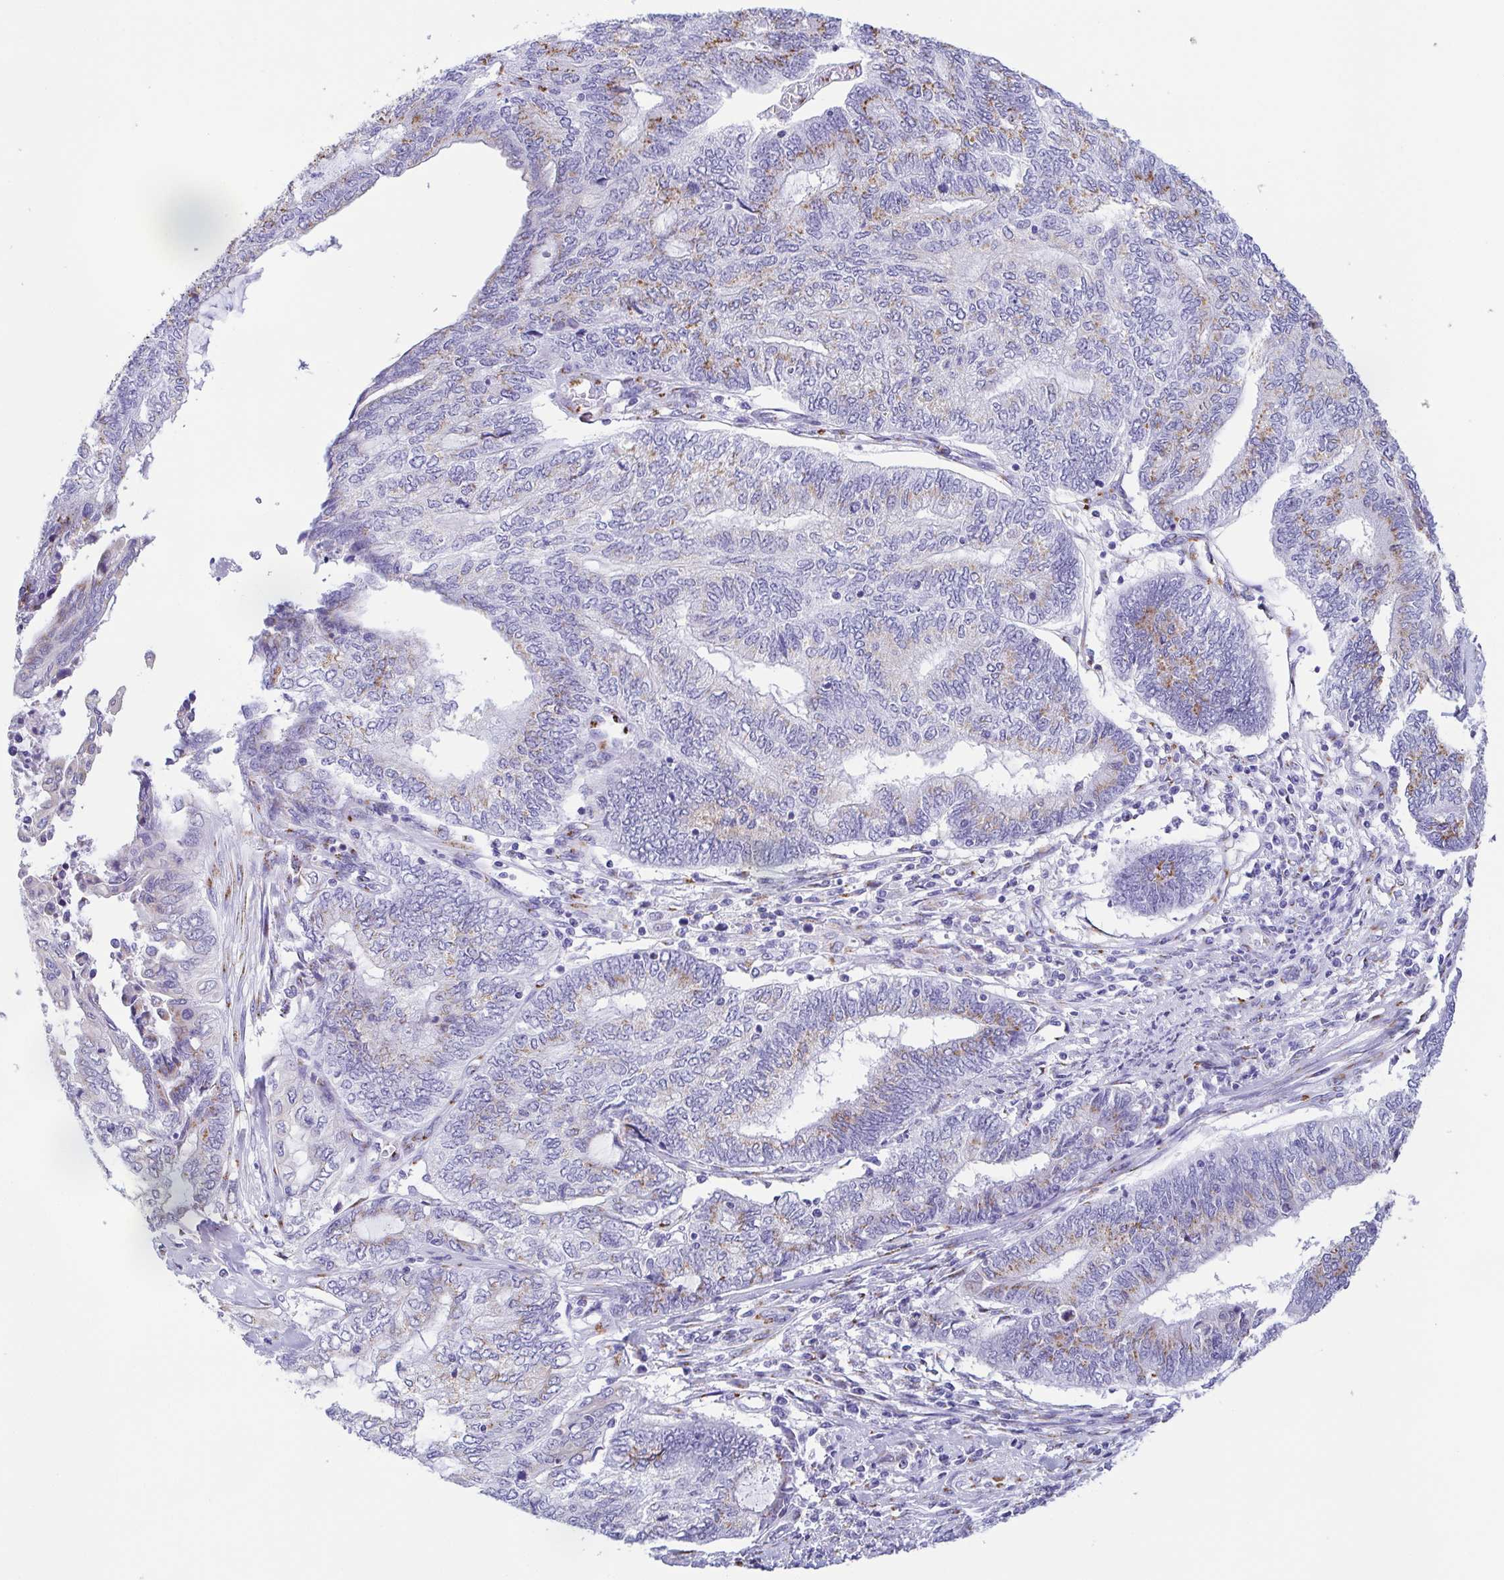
{"staining": {"intensity": "weak", "quantity": "25%-75%", "location": "cytoplasmic/membranous"}, "tissue": "endometrial cancer", "cell_type": "Tumor cells", "image_type": "cancer", "snomed": [{"axis": "morphology", "description": "Adenocarcinoma, NOS"}, {"axis": "topography", "description": "Uterus"}, {"axis": "topography", "description": "Endometrium"}], "caption": "The histopathology image reveals staining of endometrial cancer (adenocarcinoma), revealing weak cytoplasmic/membranous protein positivity (brown color) within tumor cells.", "gene": "SULT1B1", "patient": {"sex": "female", "age": 70}}